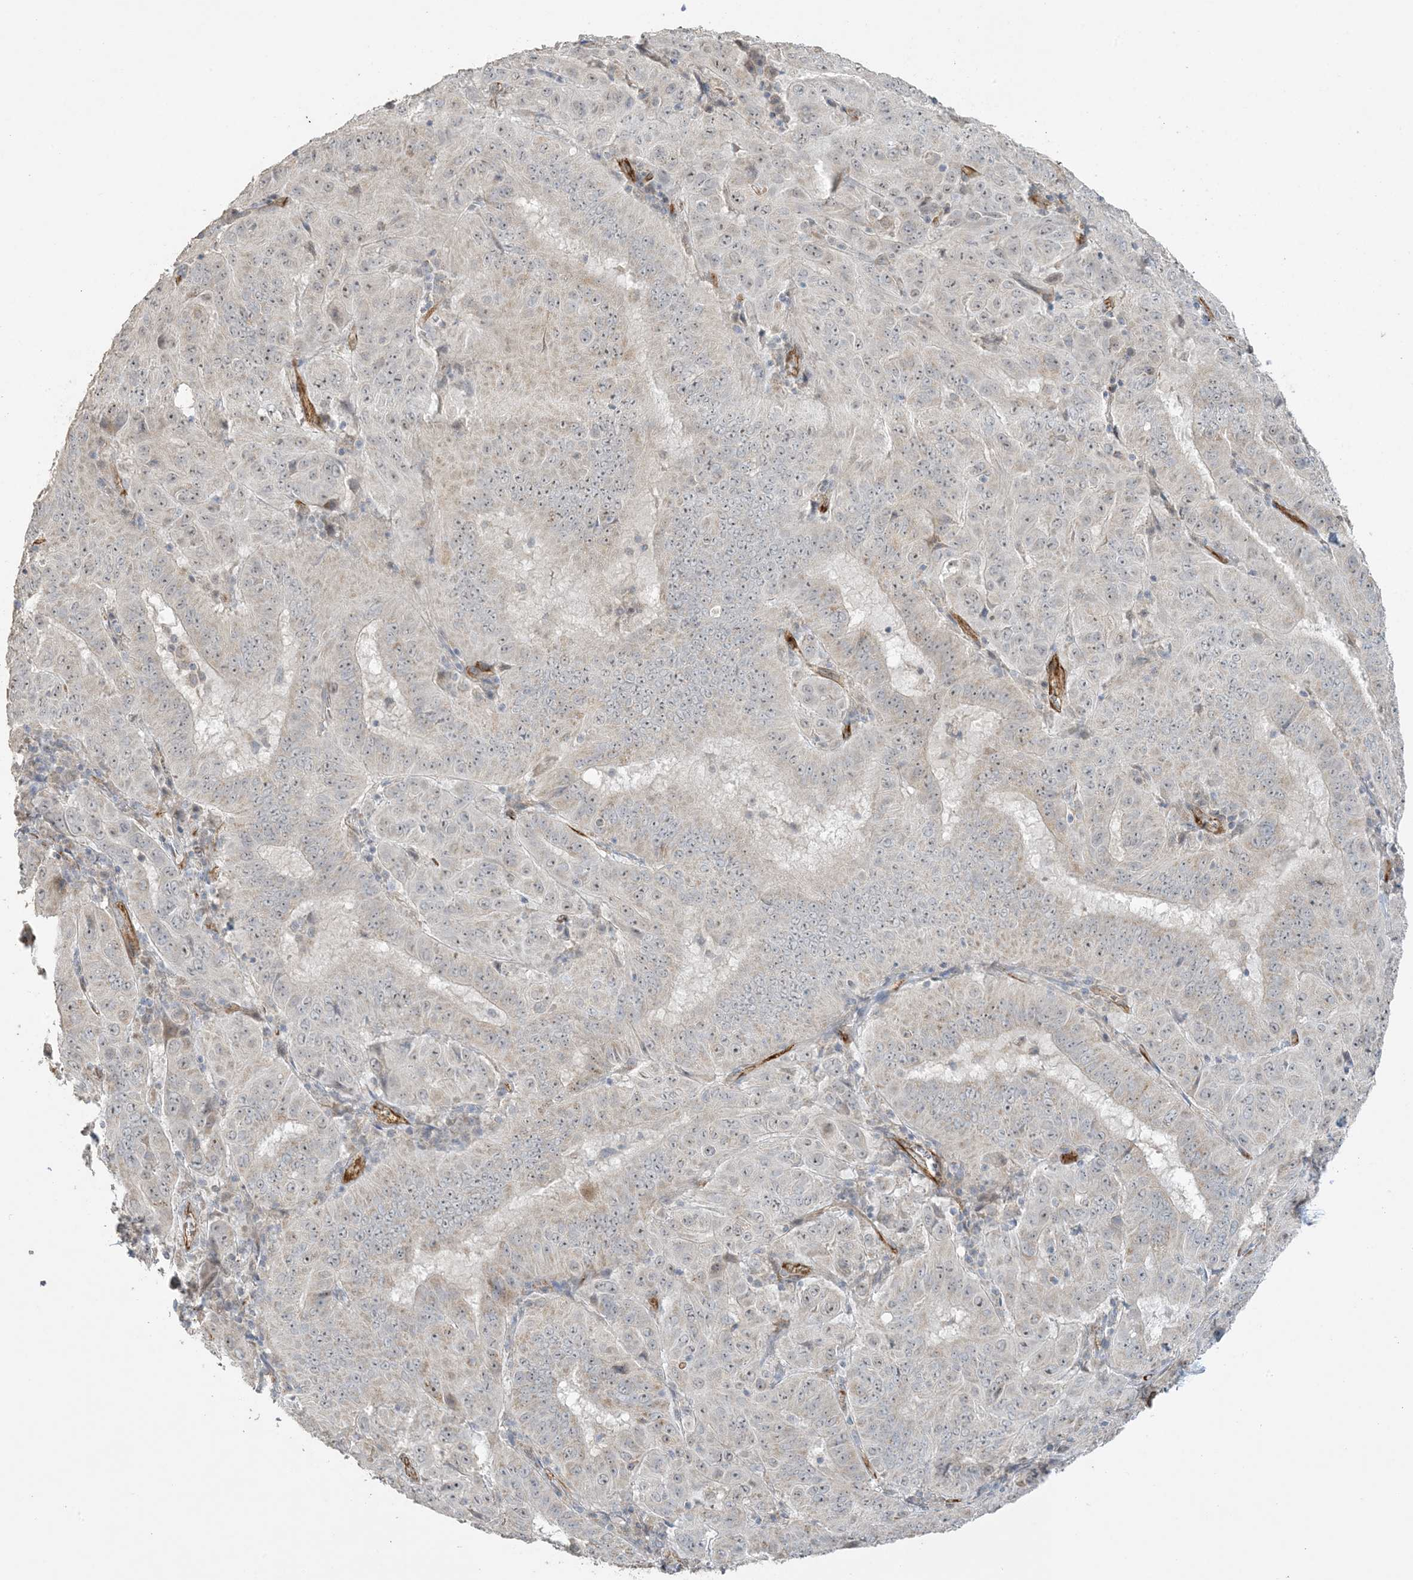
{"staining": {"intensity": "negative", "quantity": "none", "location": "none"}, "tissue": "pancreatic cancer", "cell_type": "Tumor cells", "image_type": "cancer", "snomed": [{"axis": "morphology", "description": "Adenocarcinoma, NOS"}, {"axis": "topography", "description": "Pancreas"}], "caption": "This is an immunohistochemistry (IHC) micrograph of human pancreatic cancer. There is no expression in tumor cells.", "gene": "AGA", "patient": {"sex": "male", "age": 63}}